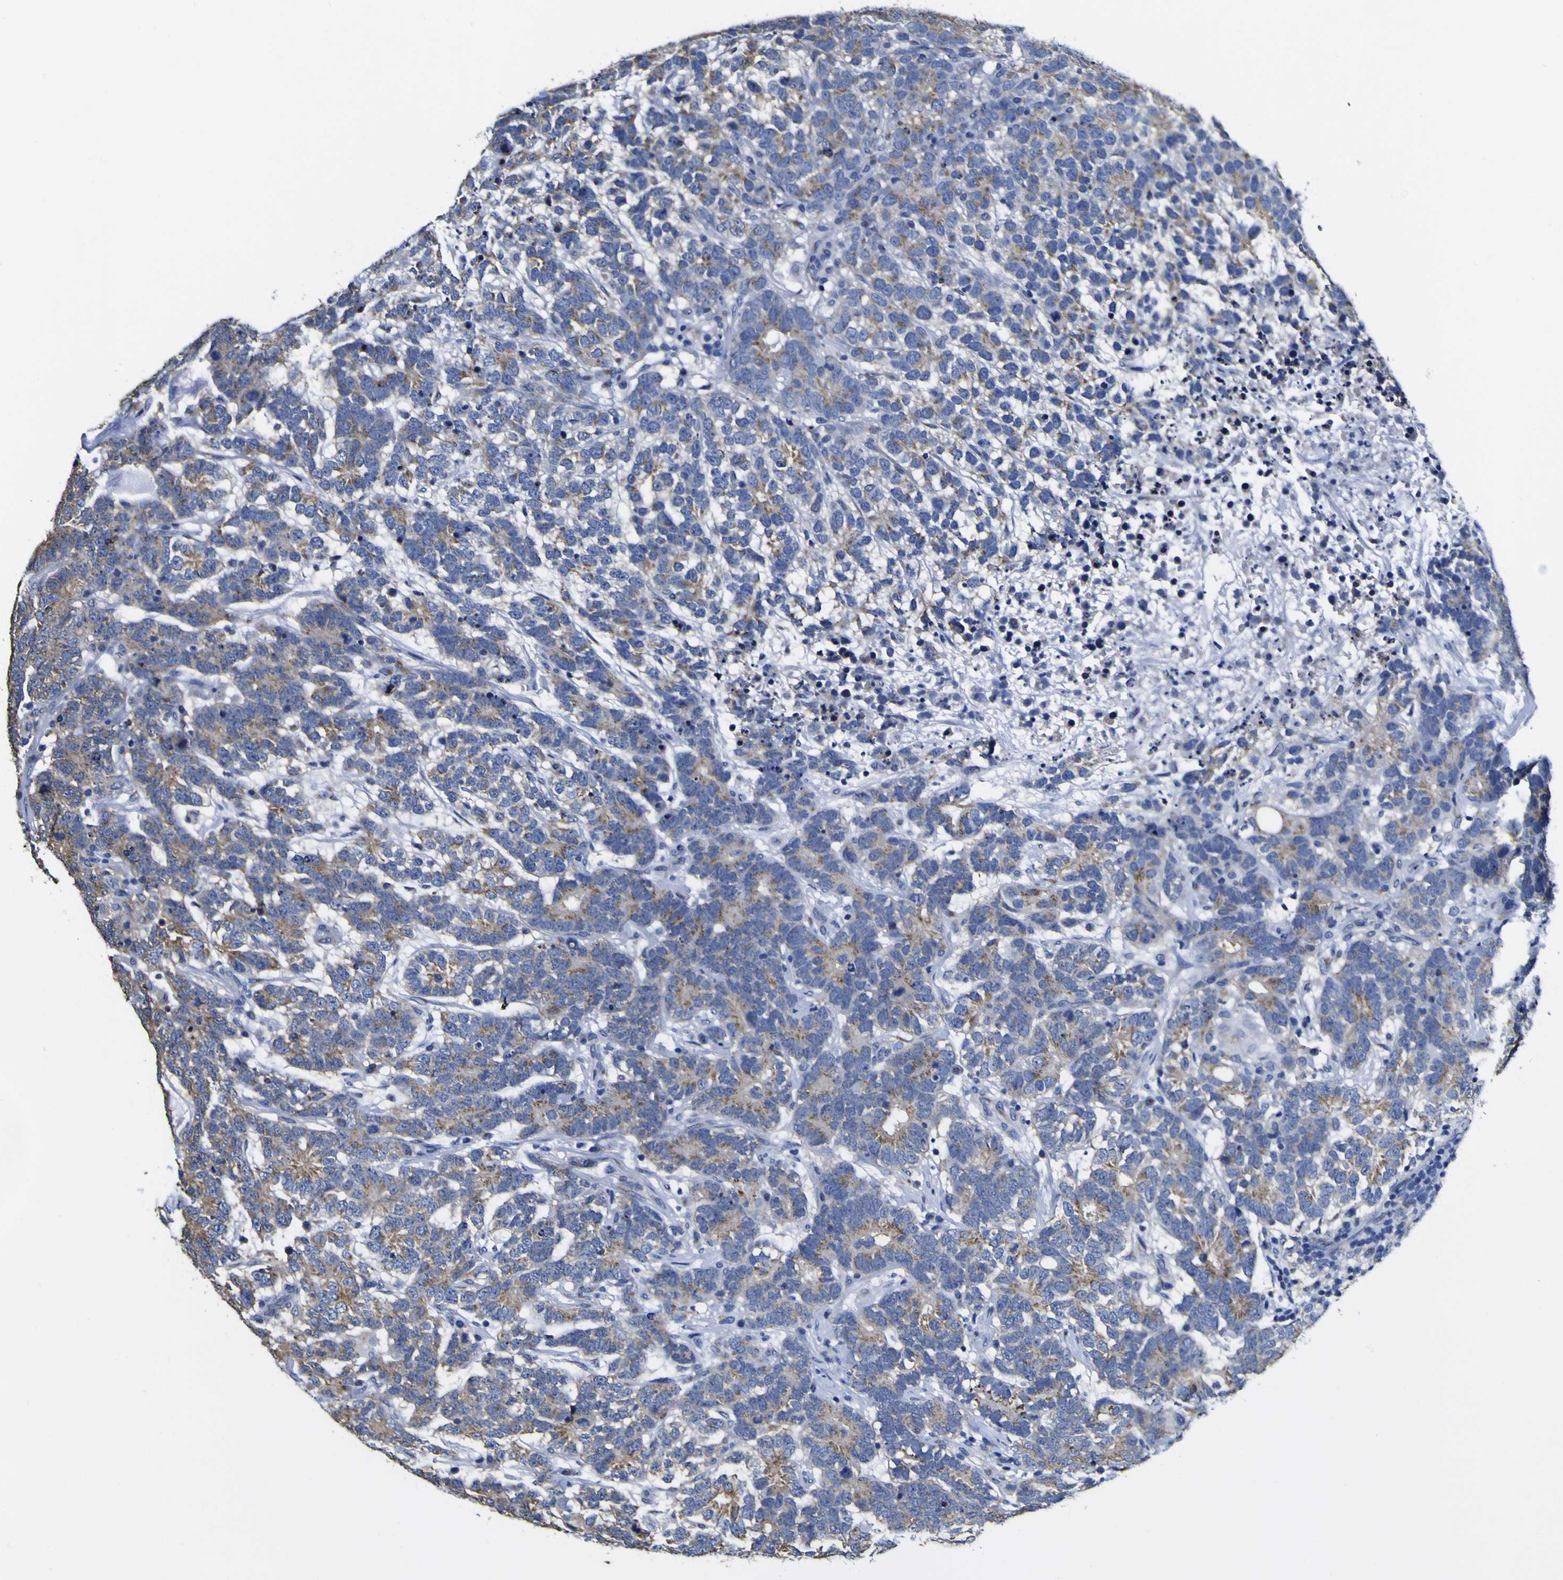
{"staining": {"intensity": "weak", "quantity": "25%-75%", "location": "cytoplasmic/membranous"}, "tissue": "testis cancer", "cell_type": "Tumor cells", "image_type": "cancer", "snomed": [{"axis": "morphology", "description": "Carcinoma, Embryonal, NOS"}, {"axis": "topography", "description": "Testis"}], "caption": "Weak cytoplasmic/membranous staining is identified in about 25%-75% of tumor cells in embryonal carcinoma (testis). The protein is stained brown, and the nuclei are stained in blue (DAB IHC with brightfield microscopy, high magnification).", "gene": "GOLM1", "patient": {"sex": "male", "age": 26}}